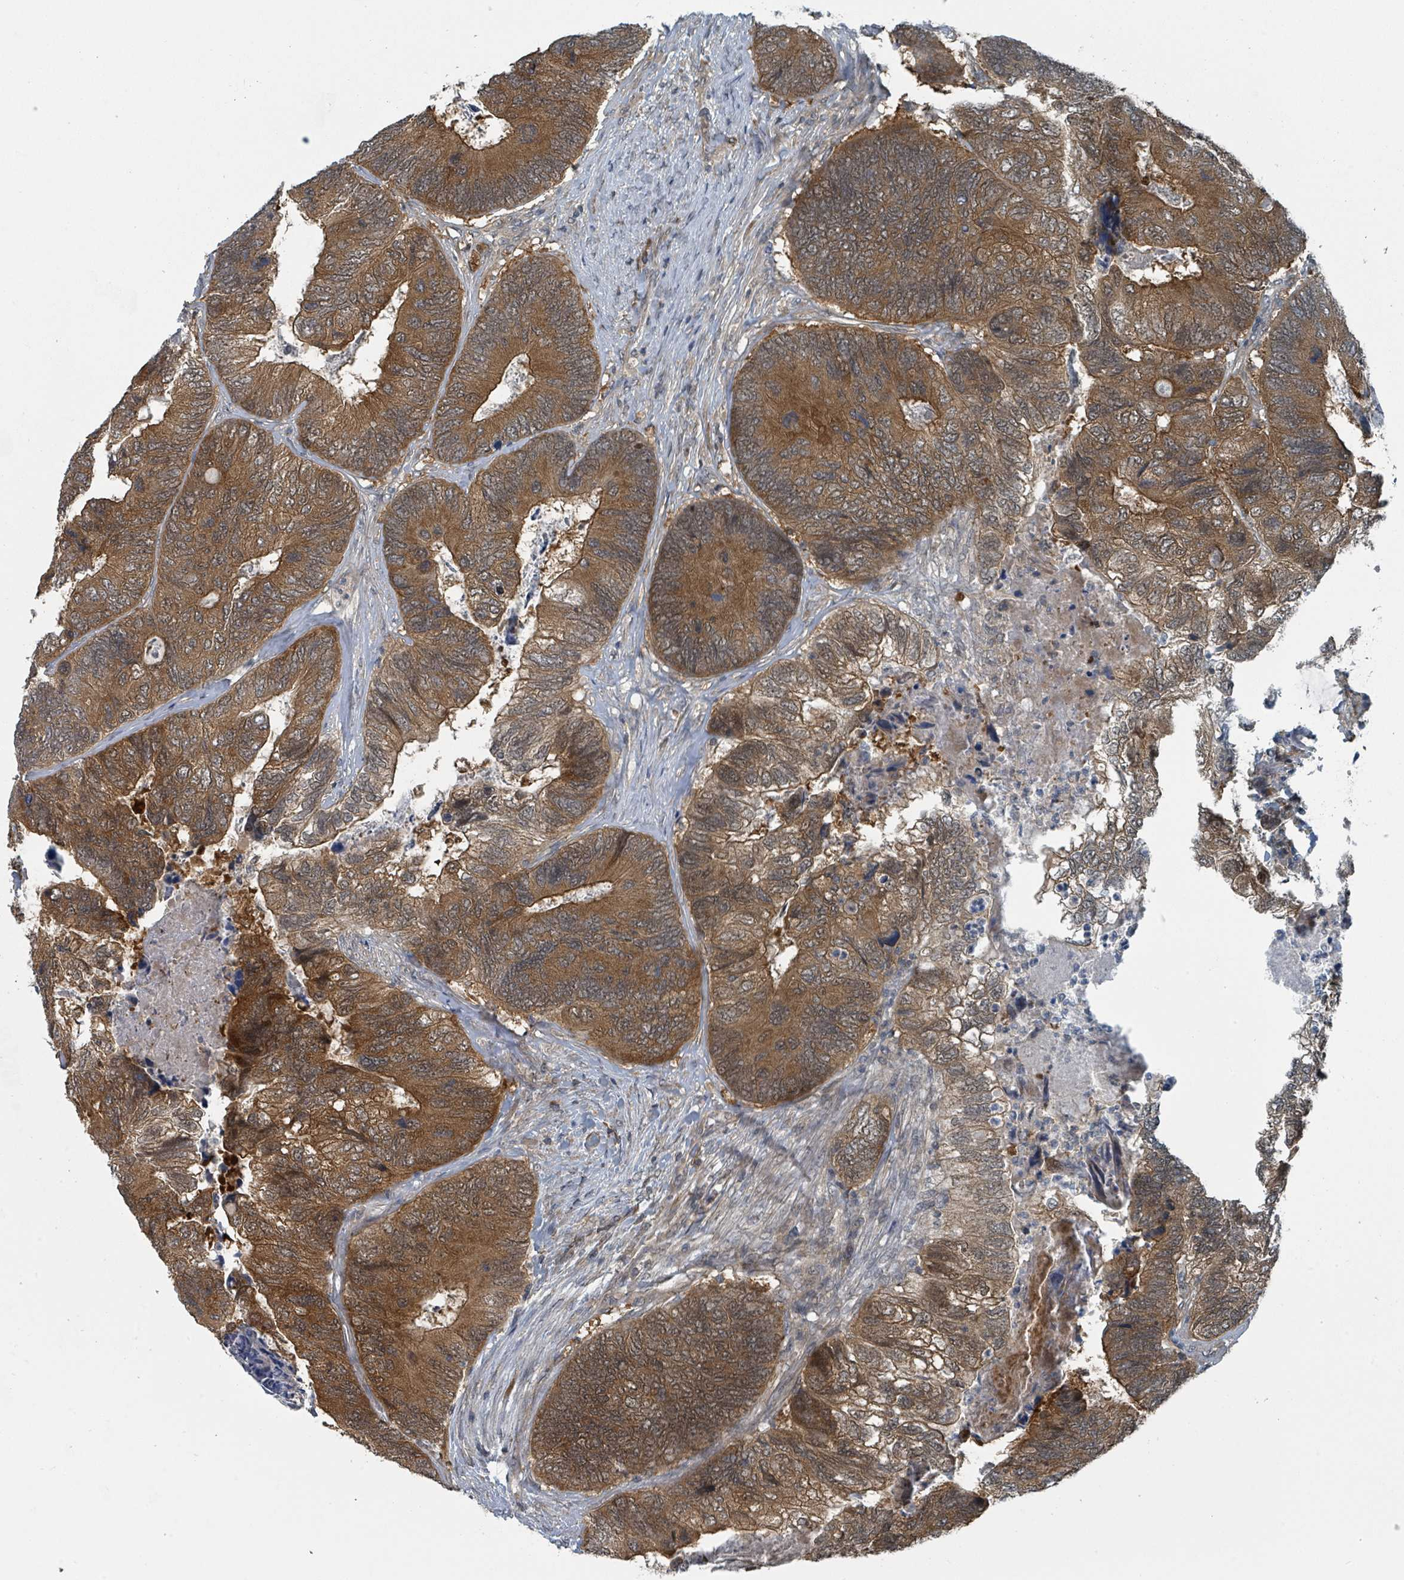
{"staining": {"intensity": "moderate", "quantity": ">75%", "location": "cytoplasmic/membranous"}, "tissue": "colorectal cancer", "cell_type": "Tumor cells", "image_type": "cancer", "snomed": [{"axis": "morphology", "description": "Adenocarcinoma, NOS"}, {"axis": "topography", "description": "Colon"}], "caption": "Immunohistochemistry (IHC) image of neoplastic tissue: human colorectal cancer (adenocarcinoma) stained using immunohistochemistry (IHC) shows medium levels of moderate protein expression localized specifically in the cytoplasmic/membranous of tumor cells, appearing as a cytoplasmic/membranous brown color.", "gene": "GOLGA7", "patient": {"sex": "female", "age": 67}}